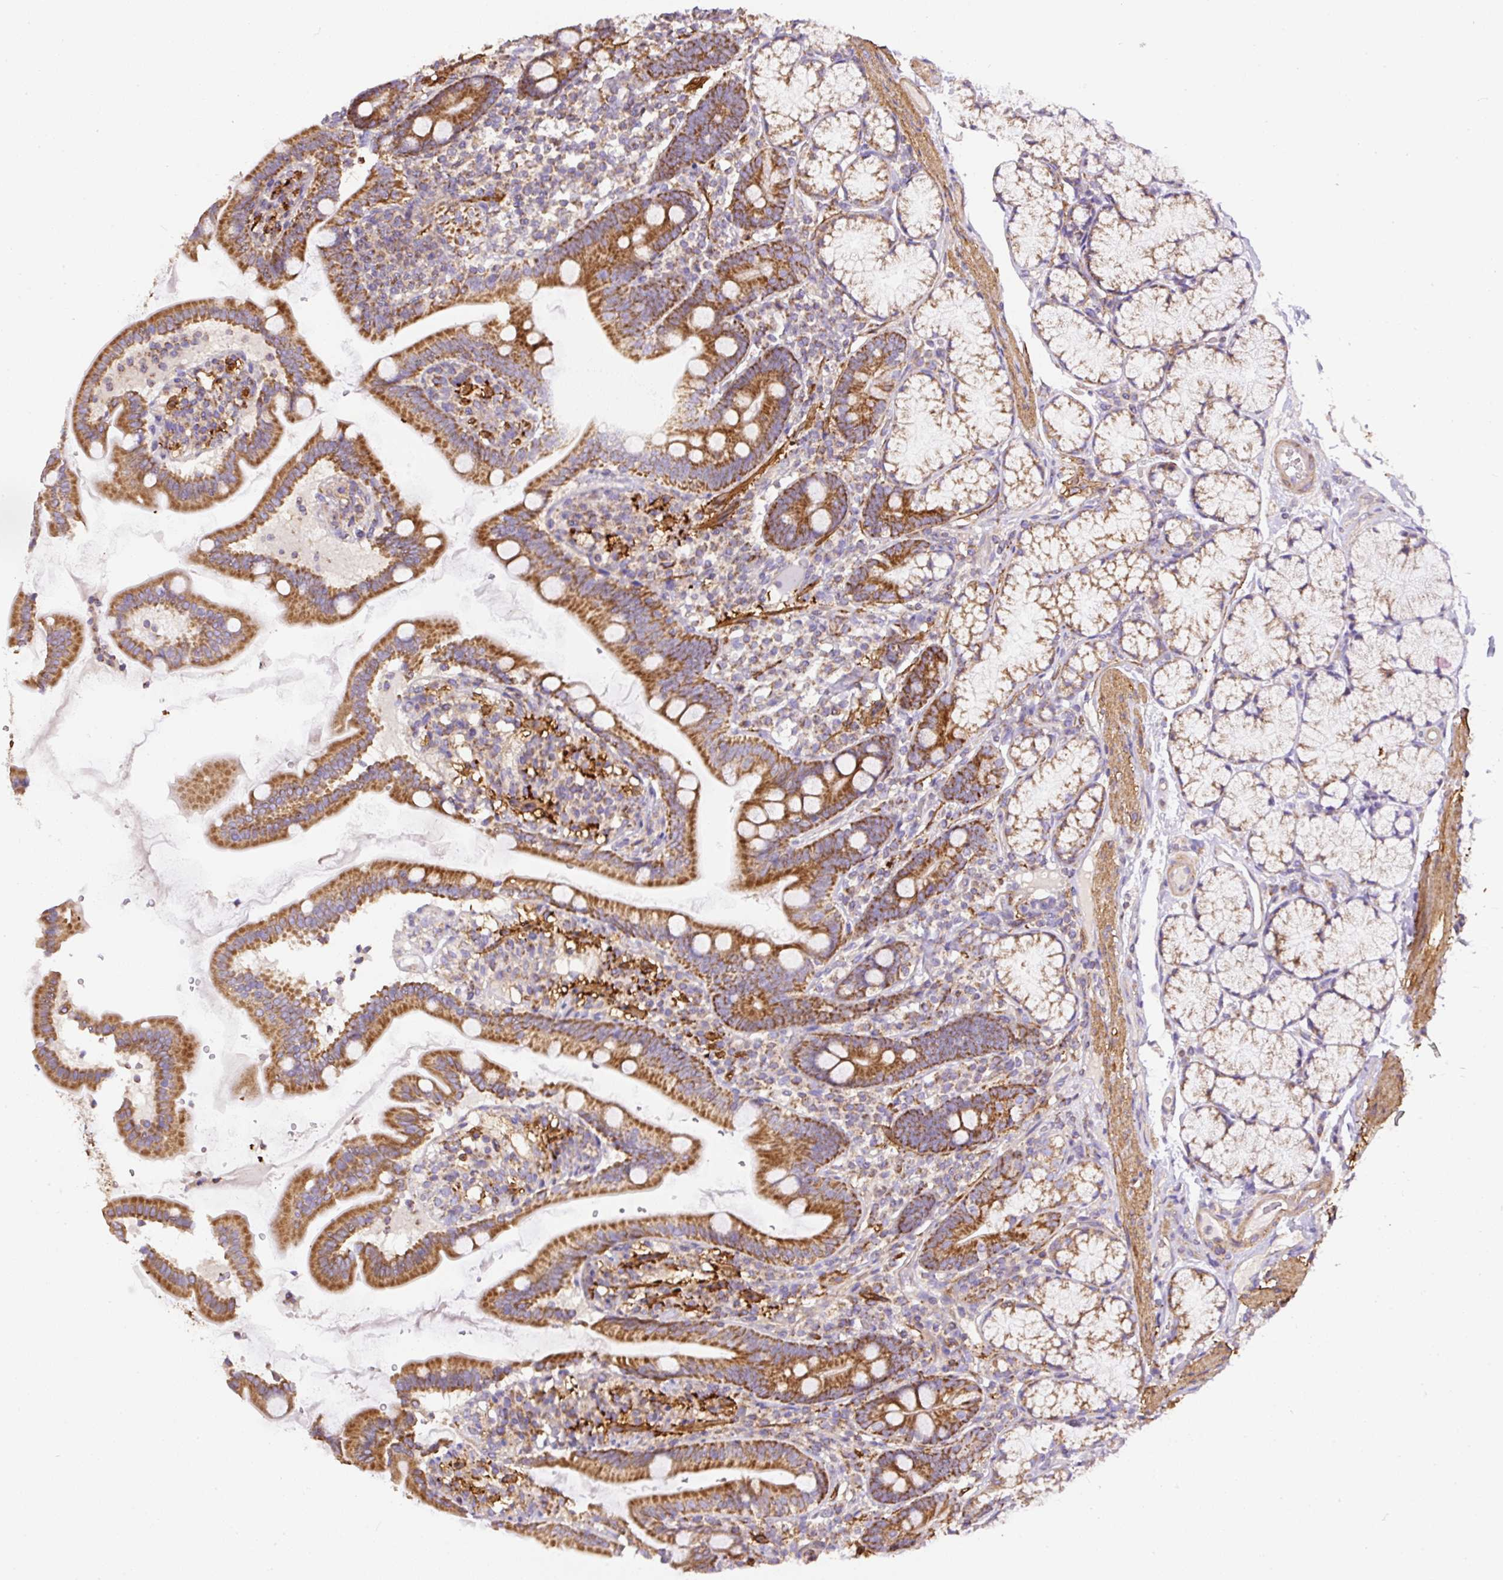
{"staining": {"intensity": "strong", "quantity": ">75%", "location": "cytoplasmic/membranous"}, "tissue": "duodenum", "cell_type": "Glandular cells", "image_type": "normal", "snomed": [{"axis": "morphology", "description": "Normal tissue, NOS"}, {"axis": "topography", "description": "Duodenum"}], "caption": "Protein staining displays strong cytoplasmic/membranous staining in about >75% of glandular cells in normal duodenum. The staining is performed using DAB brown chromogen to label protein expression. The nuclei are counter-stained blue using hematoxylin.", "gene": "NDUFAF2", "patient": {"sex": "female", "age": 67}}